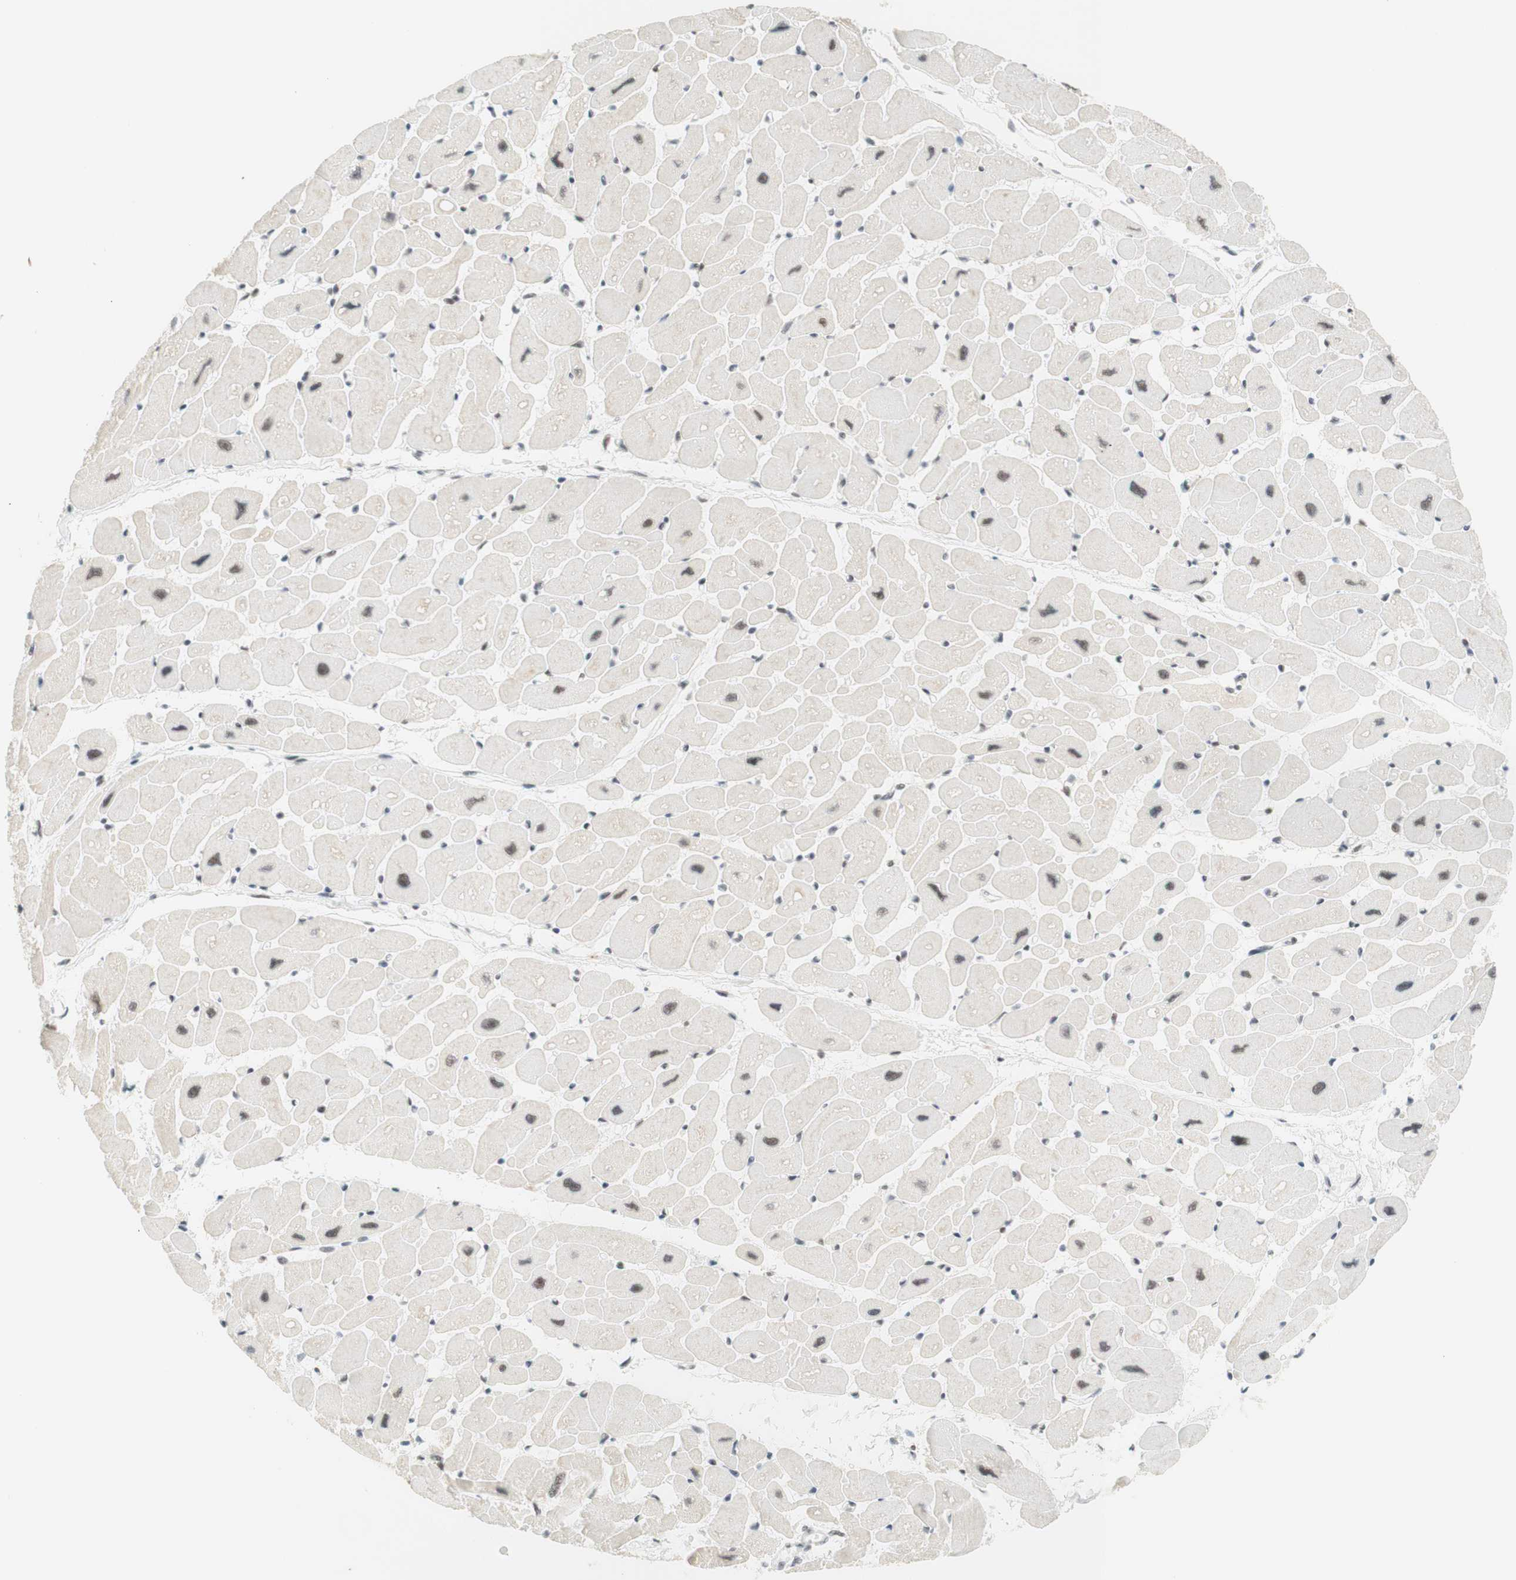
{"staining": {"intensity": "strong", "quantity": "25%-75%", "location": "nuclear"}, "tissue": "heart muscle", "cell_type": "Cardiomyocytes", "image_type": "normal", "snomed": [{"axis": "morphology", "description": "Normal tissue, NOS"}, {"axis": "topography", "description": "Heart"}], "caption": "Immunohistochemistry of unremarkable human heart muscle reveals high levels of strong nuclear positivity in approximately 25%-75% of cardiomyocytes.", "gene": "RNF20", "patient": {"sex": "female", "age": 54}}